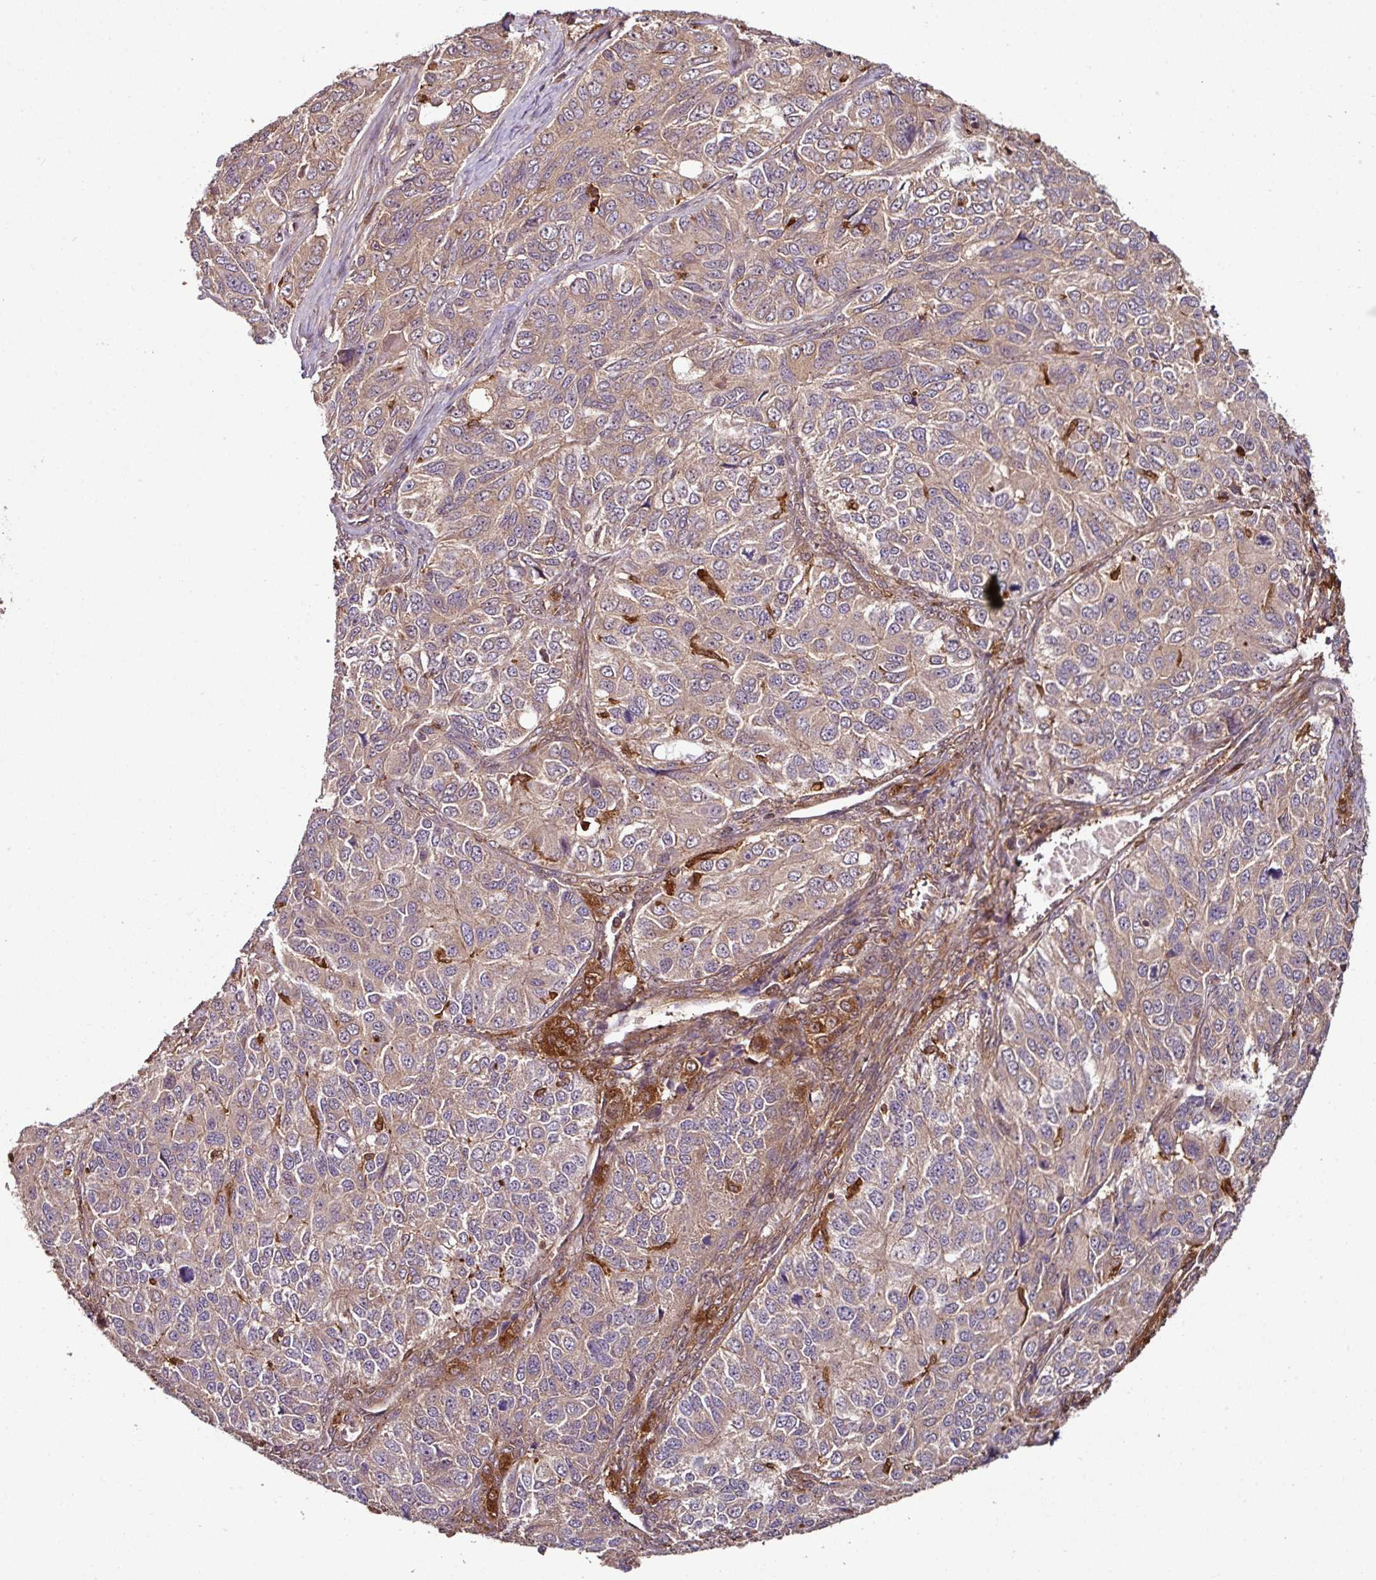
{"staining": {"intensity": "weak", "quantity": ">75%", "location": "cytoplasmic/membranous"}, "tissue": "ovarian cancer", "cell_type": "Tumor cells", "image_type": "cancer", "snomed": [{"axis": "morphology", "description": "Carcinoma, endometroid"}, {"axis": "topography", "description": "Ovary"}], "caption": "Approximately >75% of tumor cells in ovarian cancer reveal weak cytoplasmic/membranous protein positivity as visualized by brown immunohistochemical staining.", "gene": "GNPDA1", "patient": {"sex": "female", "age": 51}}